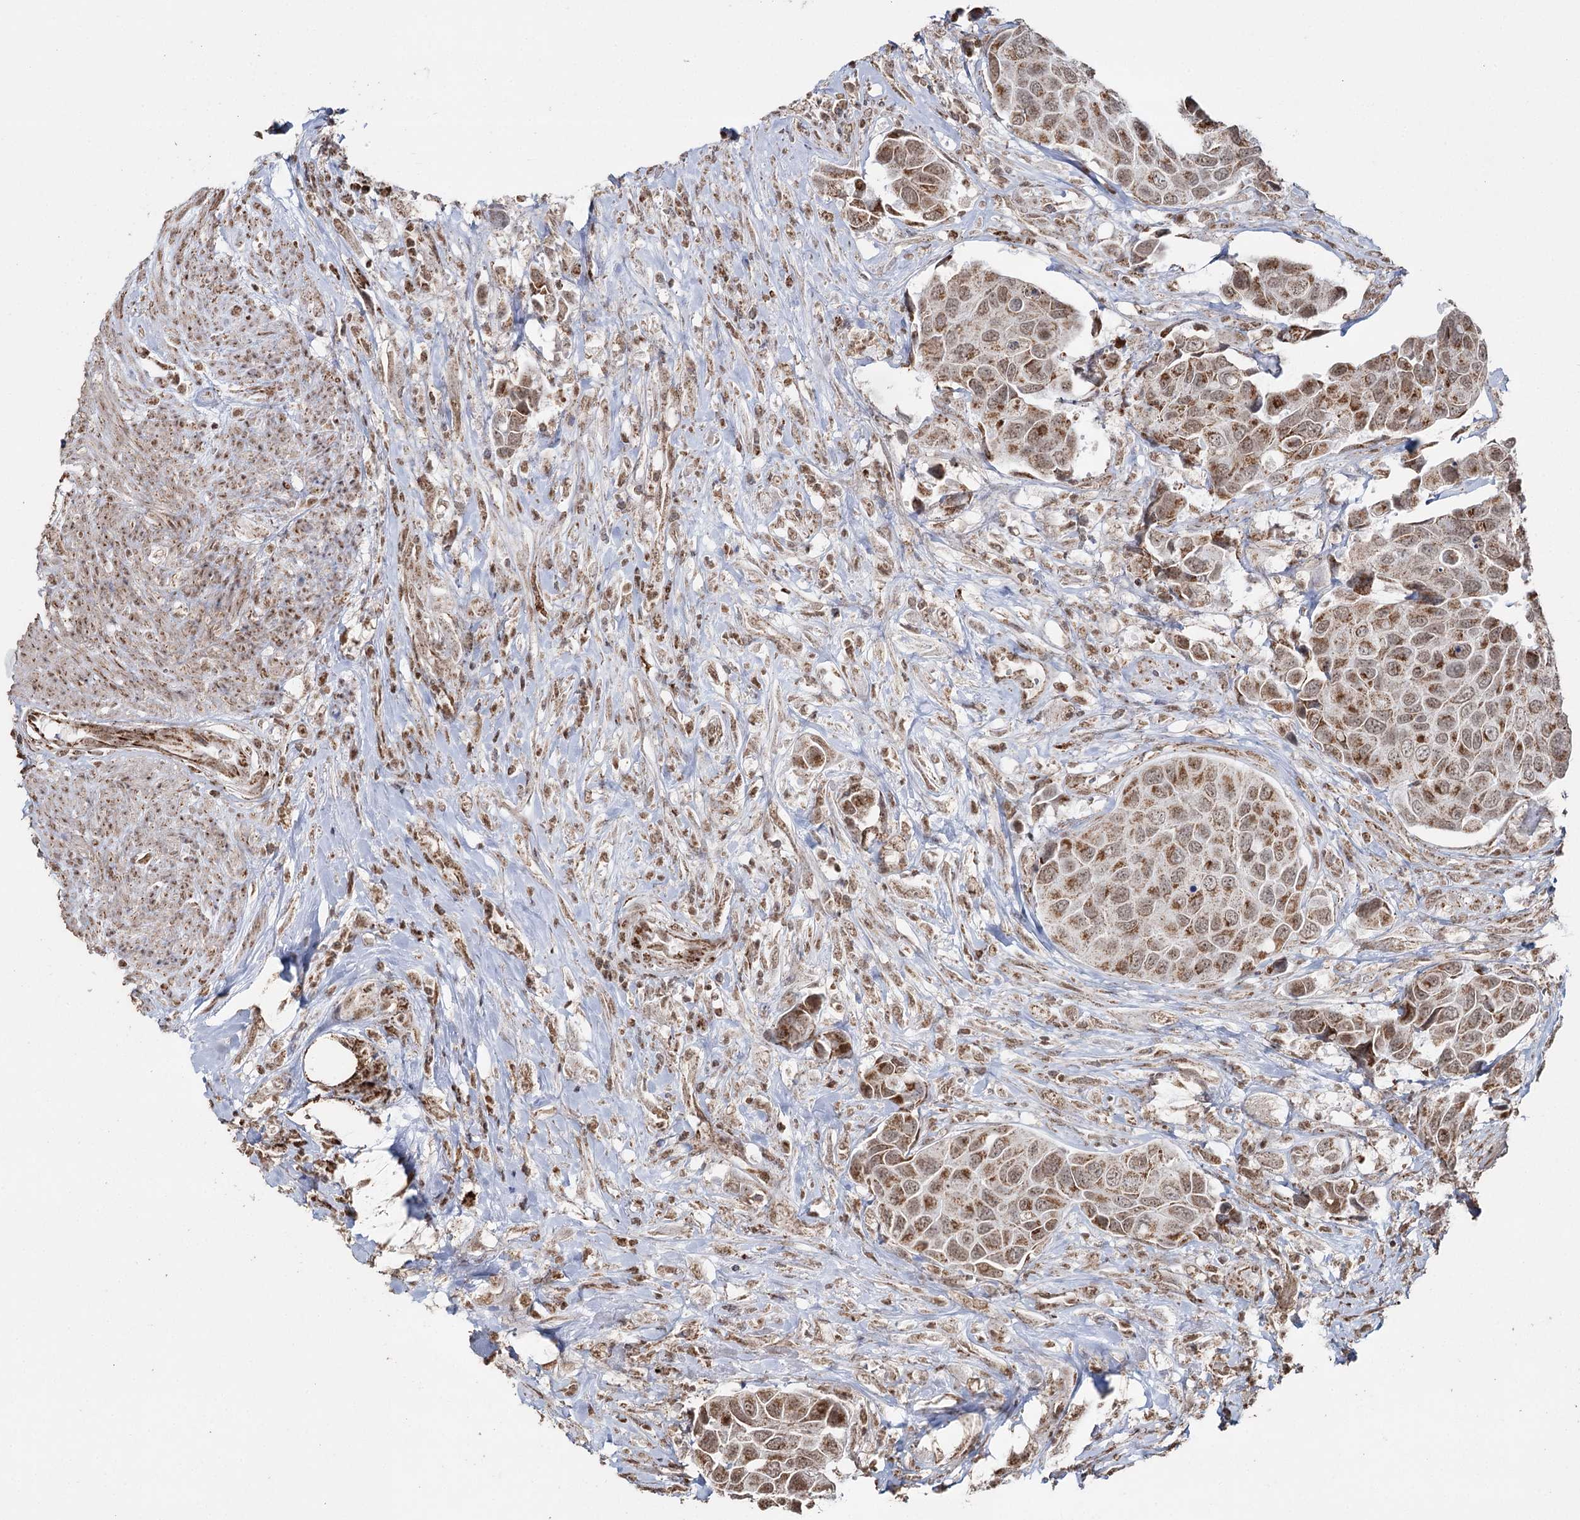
{"staining": {"intensity": "moderate", "quantity": ">75%", "location": "cytoplasmic/membranous,nuclear"}, "tissue": "urothelial cancer", "cell_type": "Tumor cells", "image_type": "cancer", "snomed": [{"axis": "morphology", "description": "Urothelial carcinoma, High grade"}, {"axis": "topography", "description": "Urinary bladder"}], "caption": "The immunohistochemical stain labels moderate cytoplasmic/membranous and nuclear staining in tumor cells of urothelial carcinoma (high-grade) tissue.", "gene": "PDHX", "patient": {"sex": "male", "age": 74}}